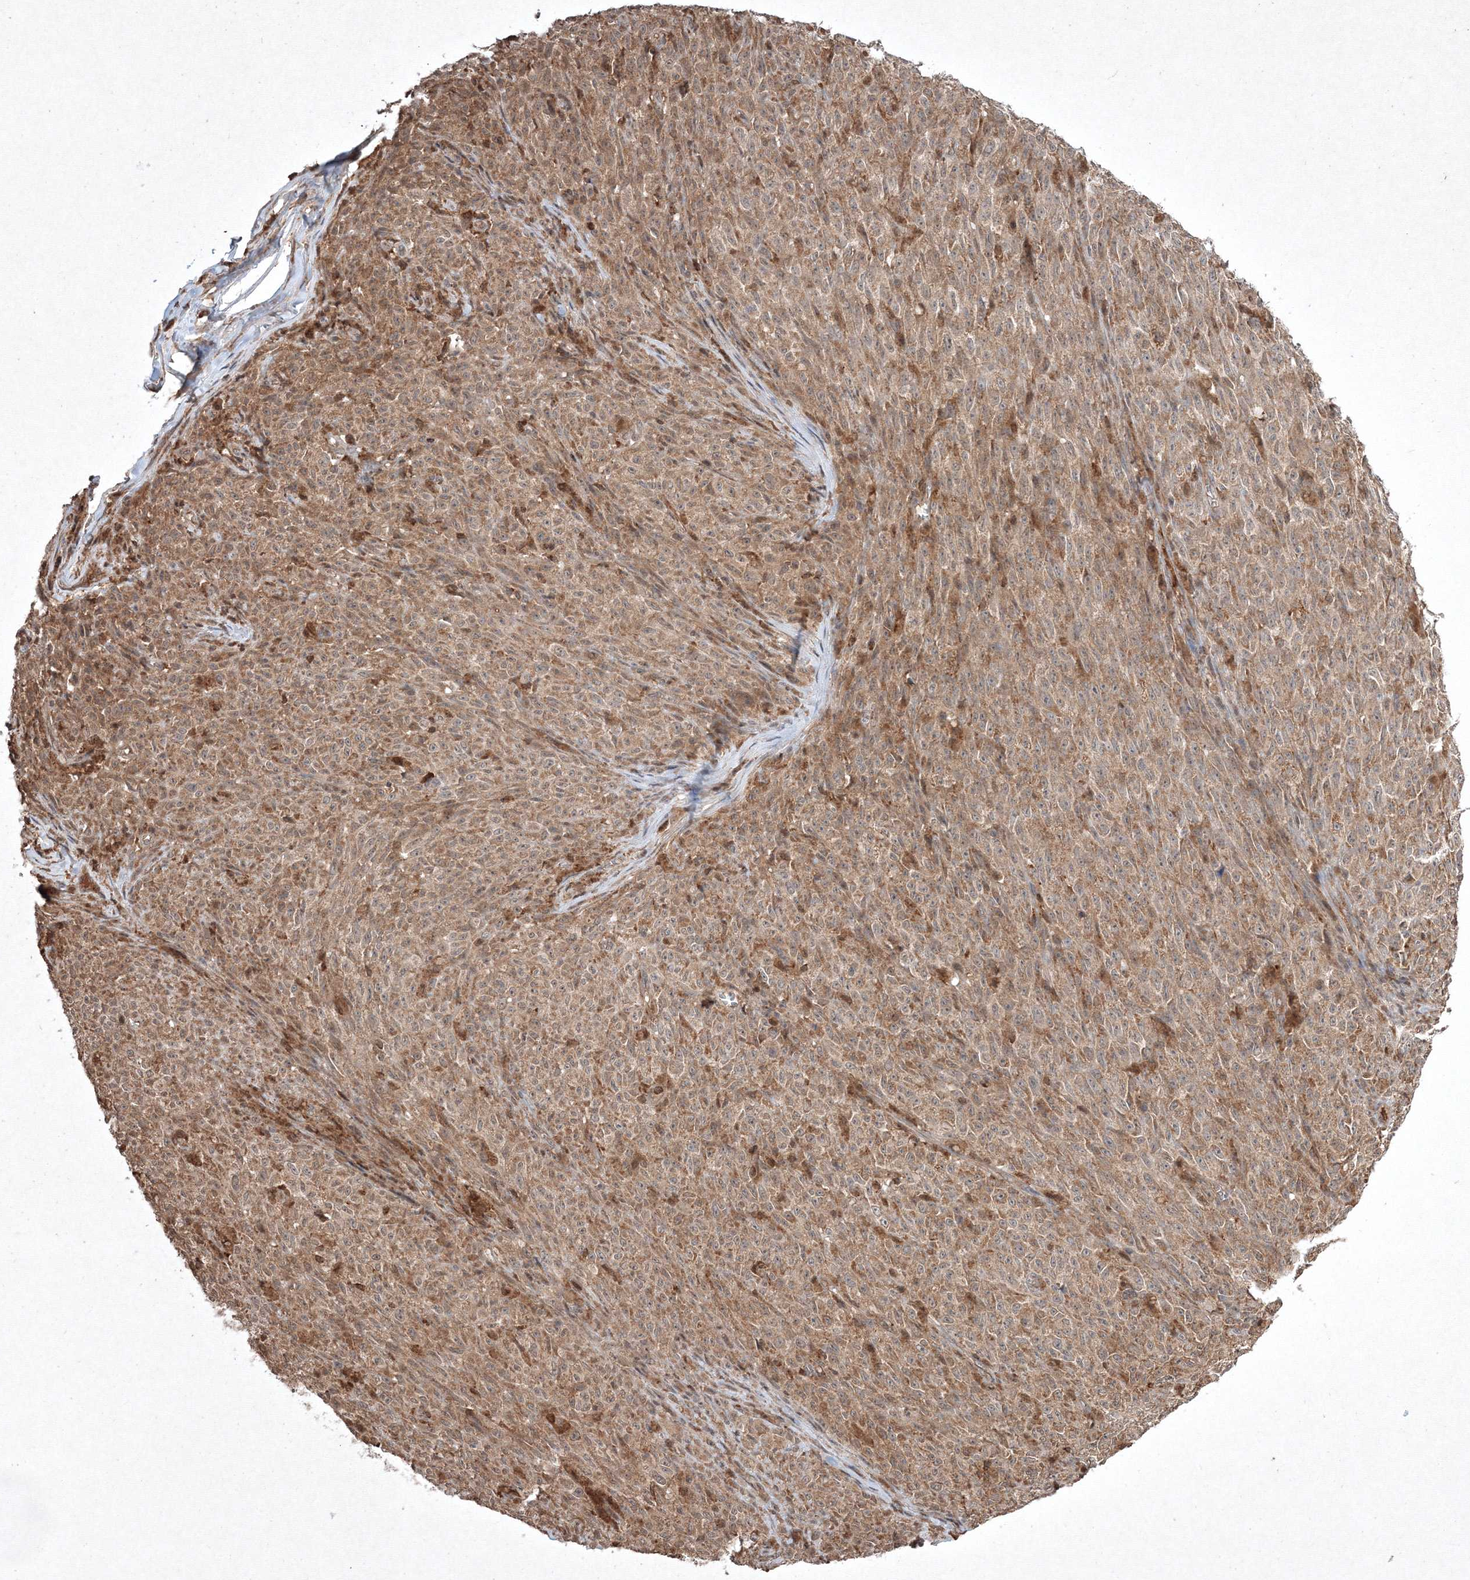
{"staining": {"intensity": "moderate", "quantity": ">75%", "location": "cytoplasmic/membranous"}, "tissue": "melanoma", "cell_type": "Tumor cells", "image_type": "cancer", "snomed": [{"axis": "morphology", "description": "Malignant melanoma, NOS"}, {"axis": "topography", "description": "Skin"}], "caption": "Immunohistochemical staining of malignant melanoma exhibits moderate cytoplasmic/membranous protein expression in approximately >75% of tumor cells.", "gene": "PLTP", "patient": {"sex": "female", "age": 82}}